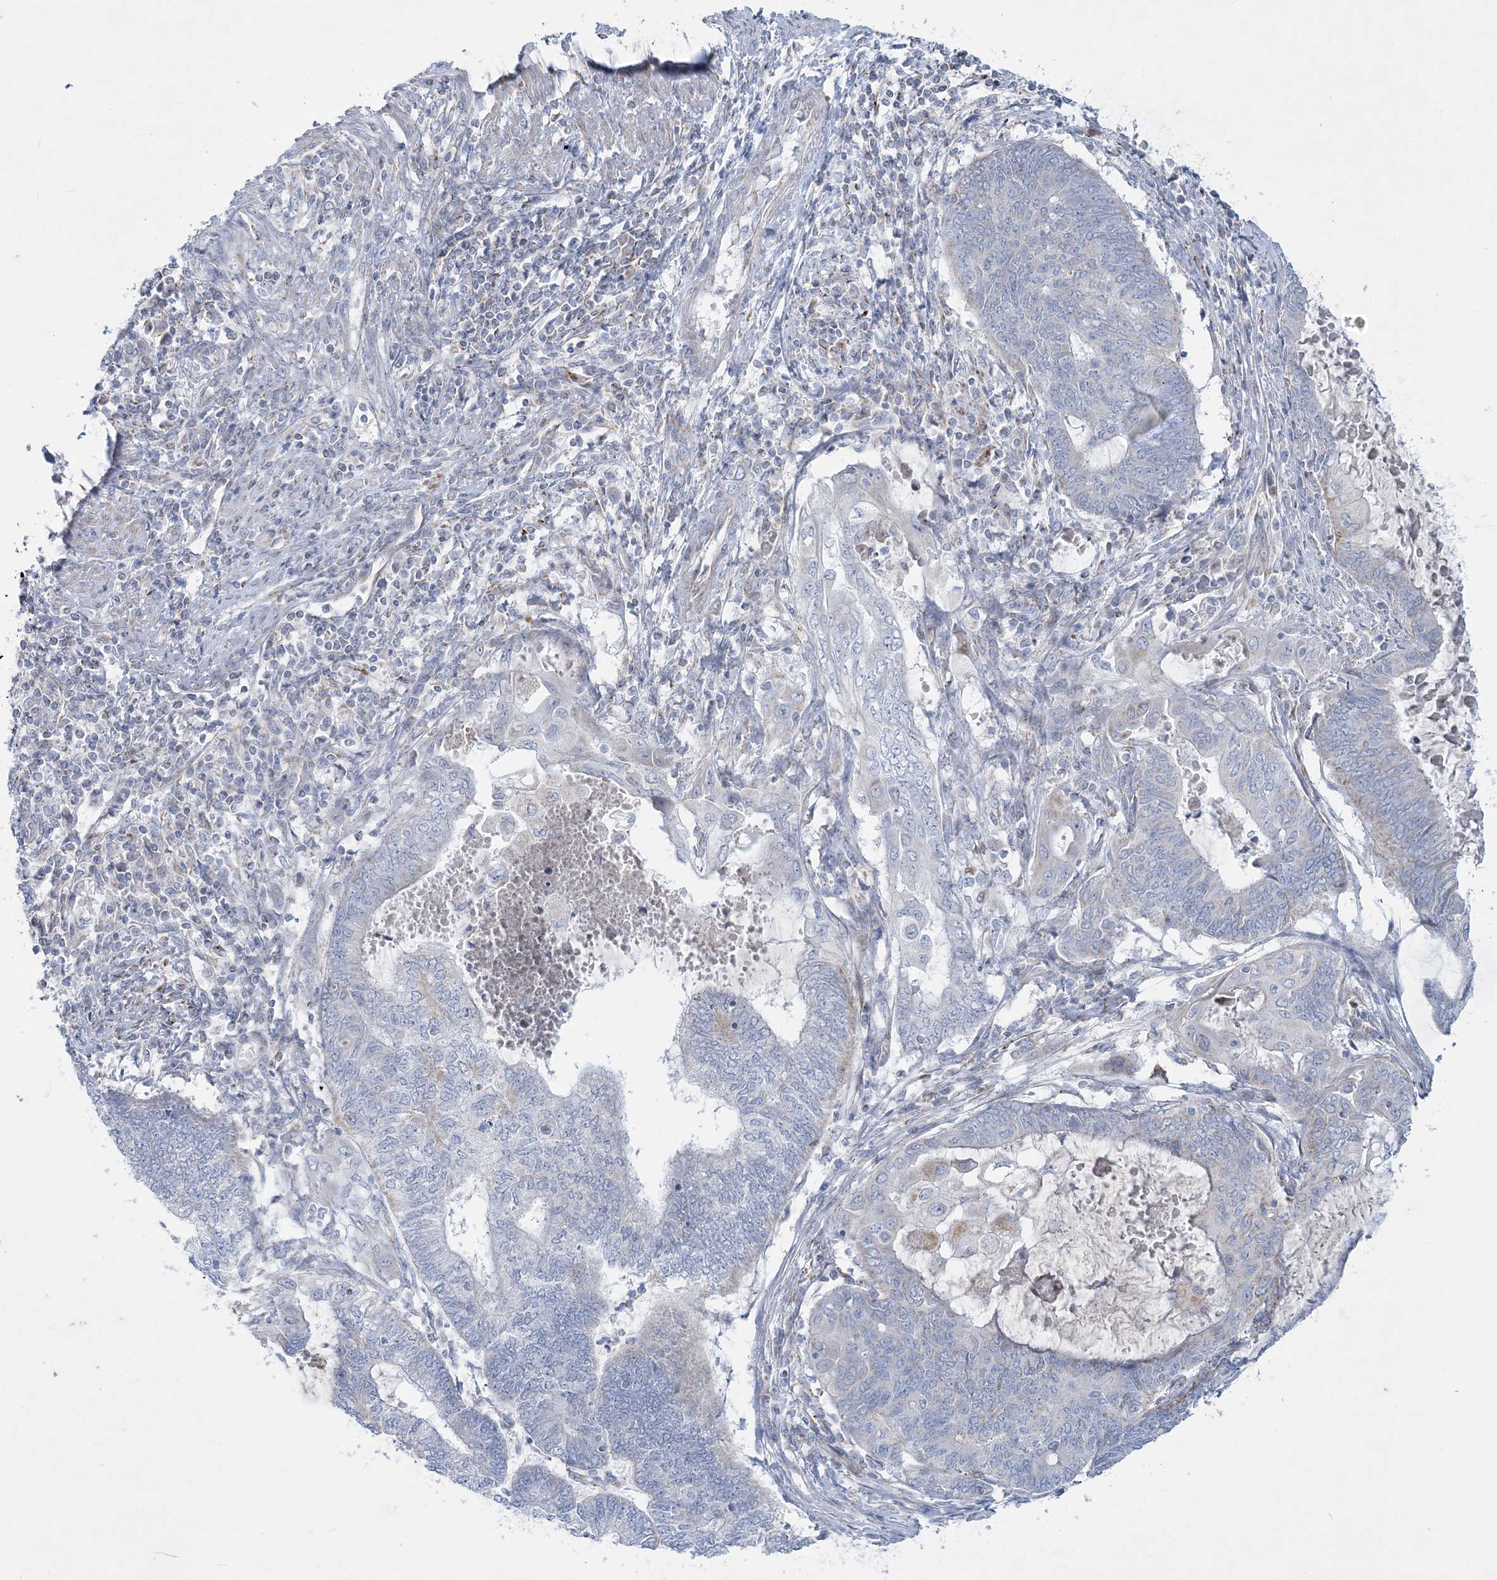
{"staining": {"intensity": "negative", "quantity": "none", "location": "none"}, "tissue": "endometrial cancer", "cell_type": "Tumor cells", "image_type": "cancer", "snomed": [{"axis": "morphology", "description": "Adenocarcinoma, NOS"}, {"axis": "topography", "description": "Uterus"}, {"axis": "topography", "description": "Endometrium"}], "caption": "Protein analysis of endometrial cancer displays no significant expression in tumor cells.", "gene": "TBC1D7", "patient": {"sex": "female", "age": 70}}